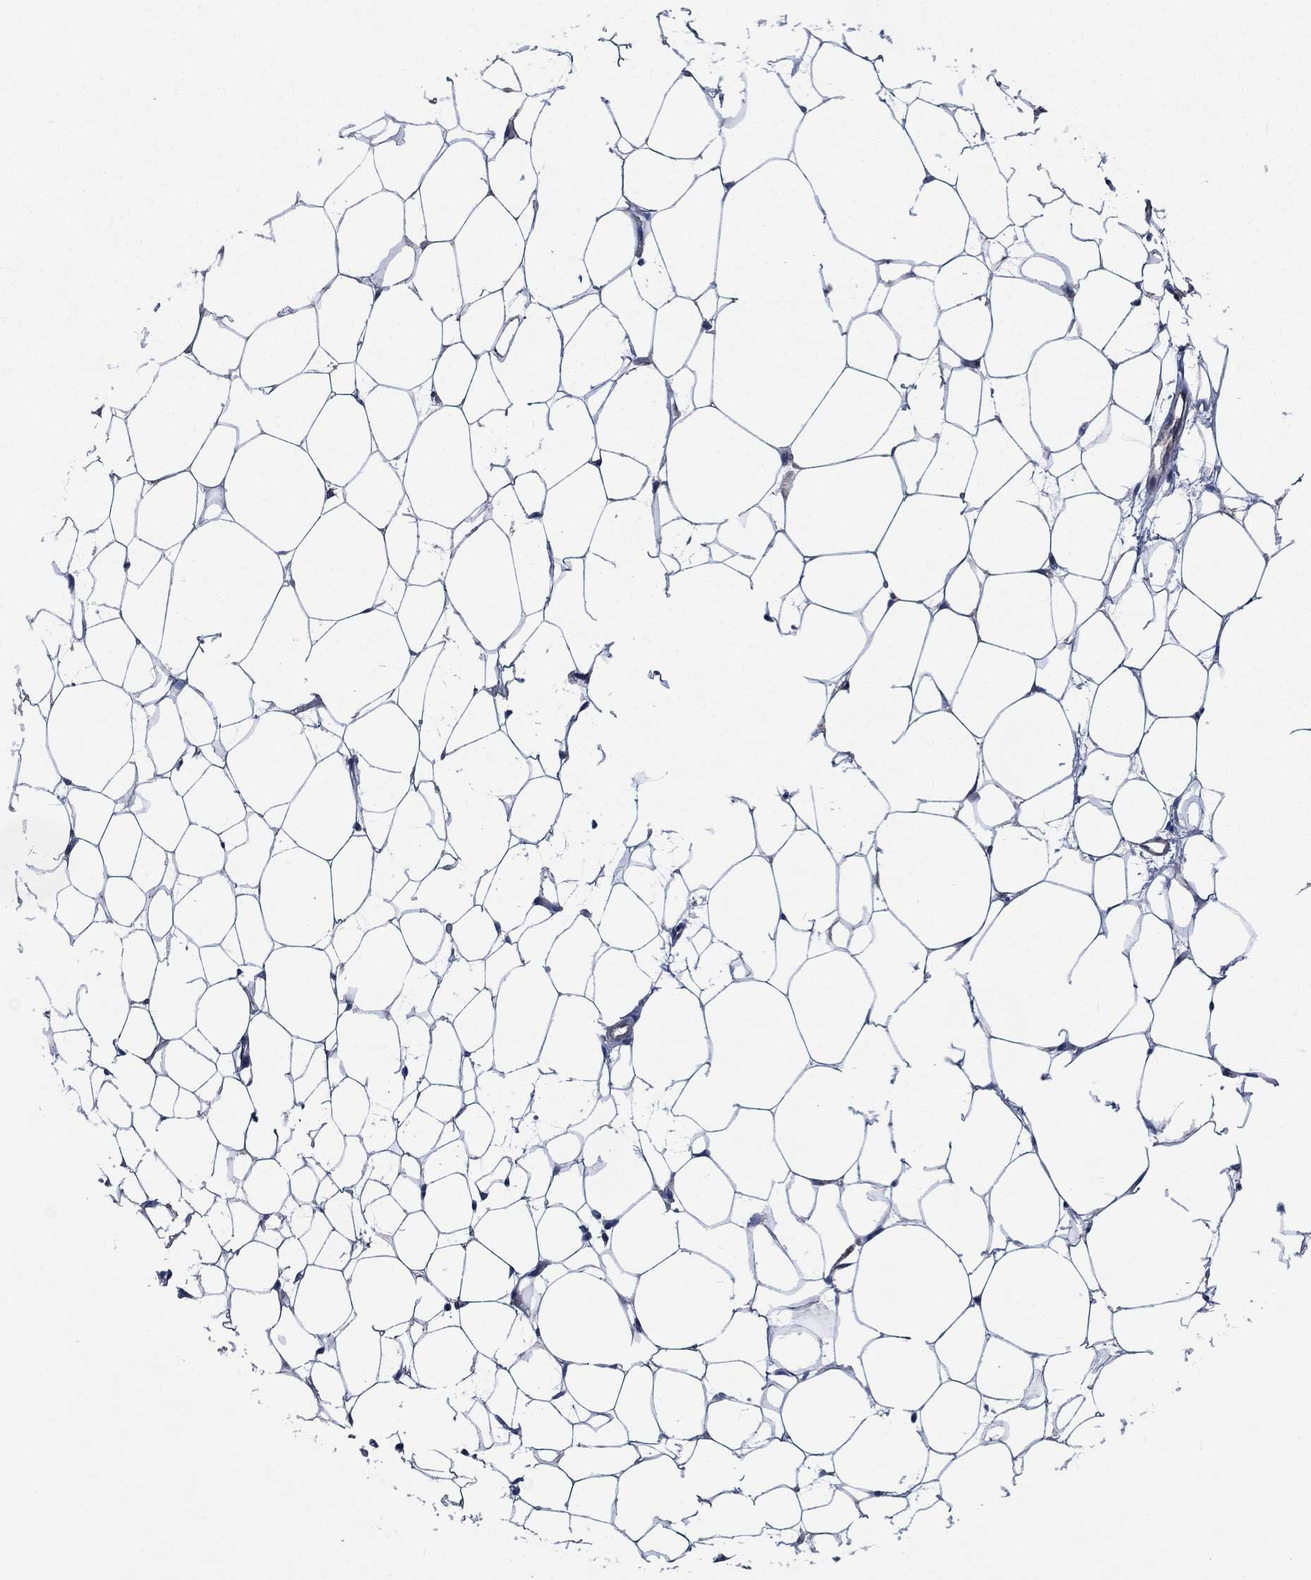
{"staining": {"intensity": "negative", "quantity": "none", "location": "none"}, "tissue": "breast", "cell_type": "Adipocytes", "image_type": "normal", "snomed": [{"axis": "morphology", "description": "Normal tissue, NOS"}, {"axis": "topography", "description": "Breast"}], "caption": "Micrograph shows no significant protein expression in adipocytes of normal breast.", "gene": "STXBP6", "patient": {"sex": "female", "age": 37}}